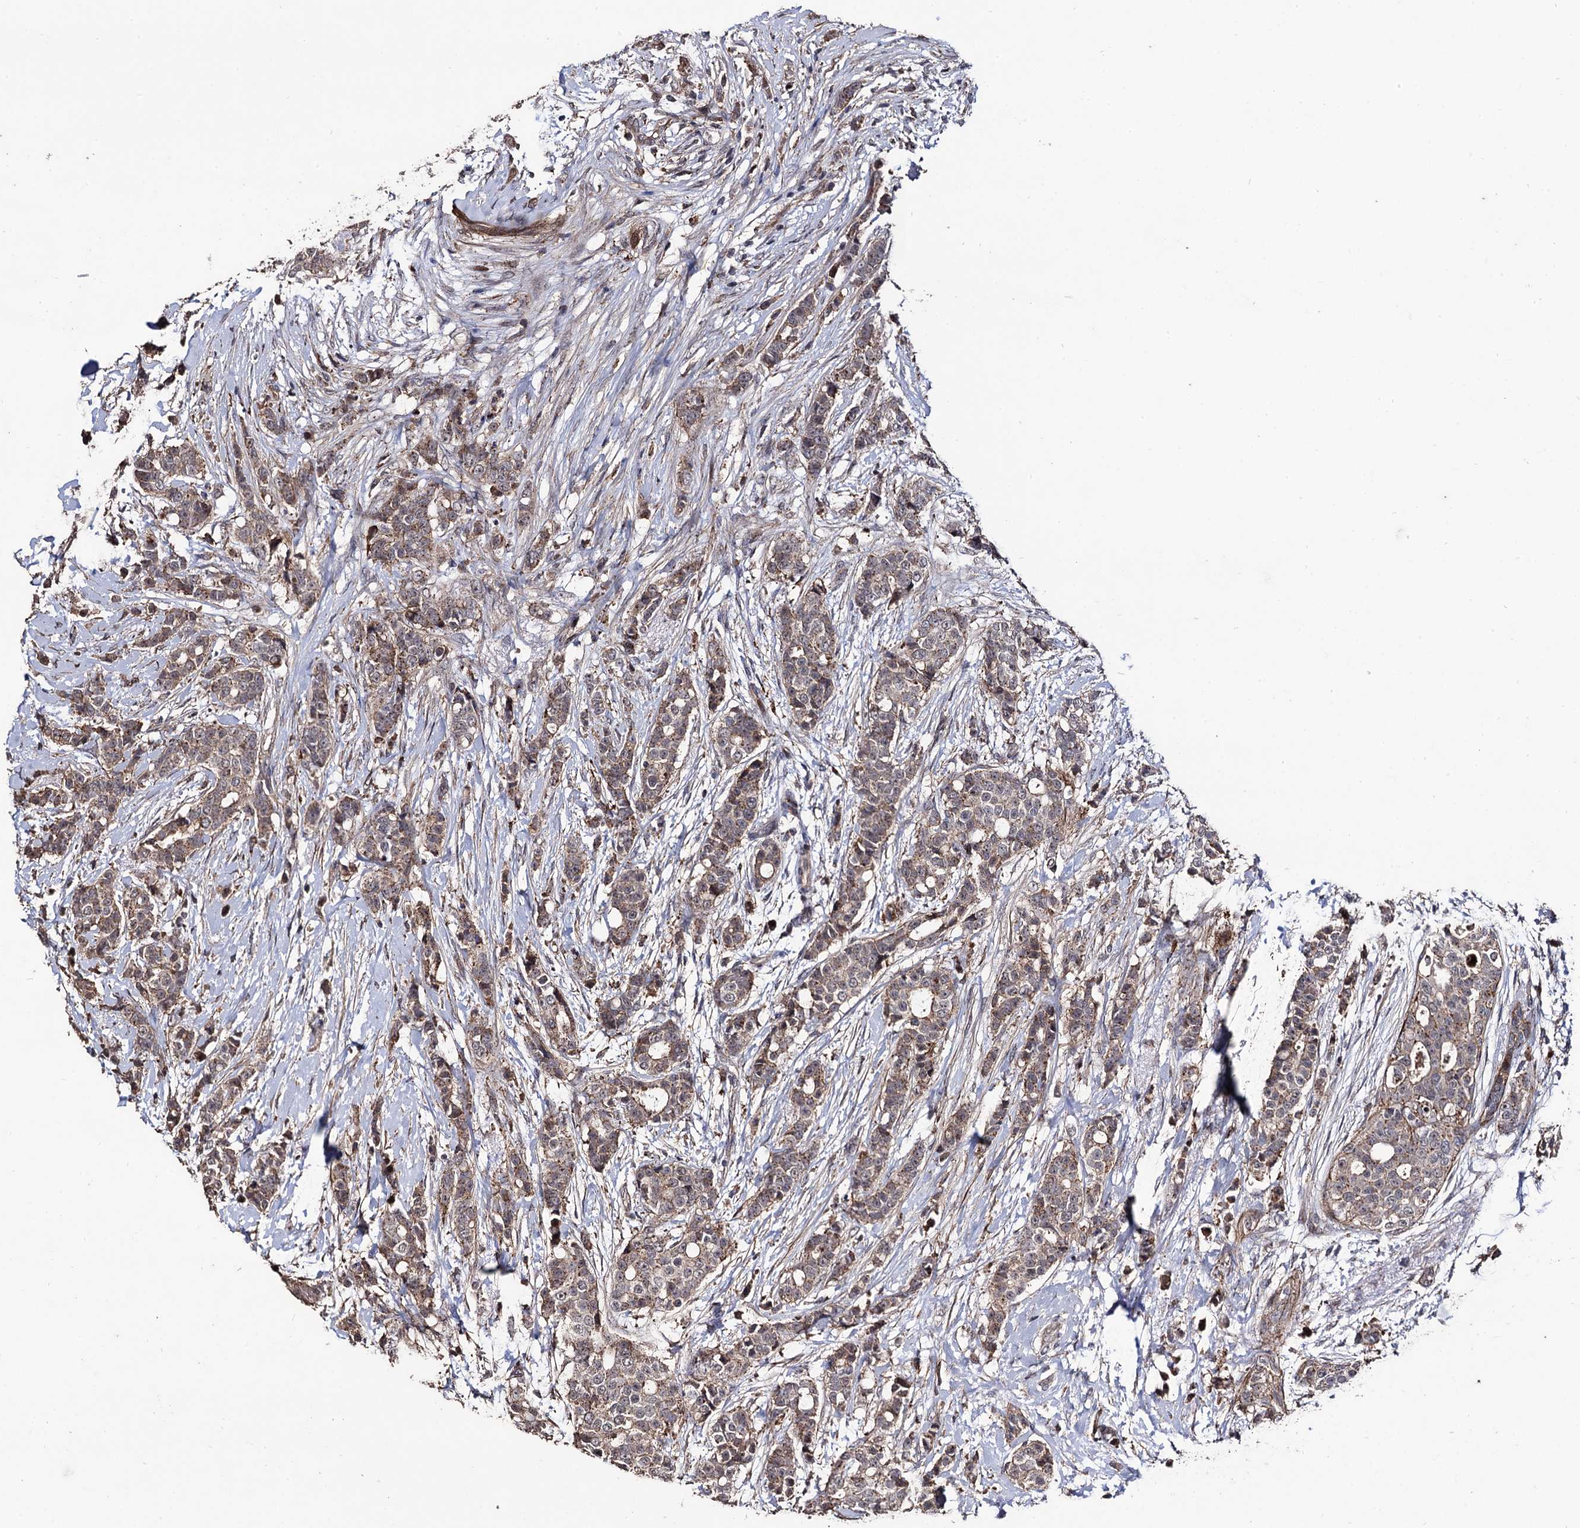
{"staining": {"intensity": "moderate", "quantity": ">75%", "location": "cytoplasmic/membranous"}, "tissue": "breast cancer", "cell_type": "Tumor cells", "image_type": "cancer", "snomed": [{"axis": "morphology", "description": "Lobular carcinoma"}, {"axis": "topography", "description": "Breast"}], "caption": "Breast lobular carcinoma stained with a brown dye reveals moderate cytoplasmic/membranous positive staining in about >75% of tumor cells.", "gene": "MICAL2", "patient": {"sex": "female", "age": 51}}